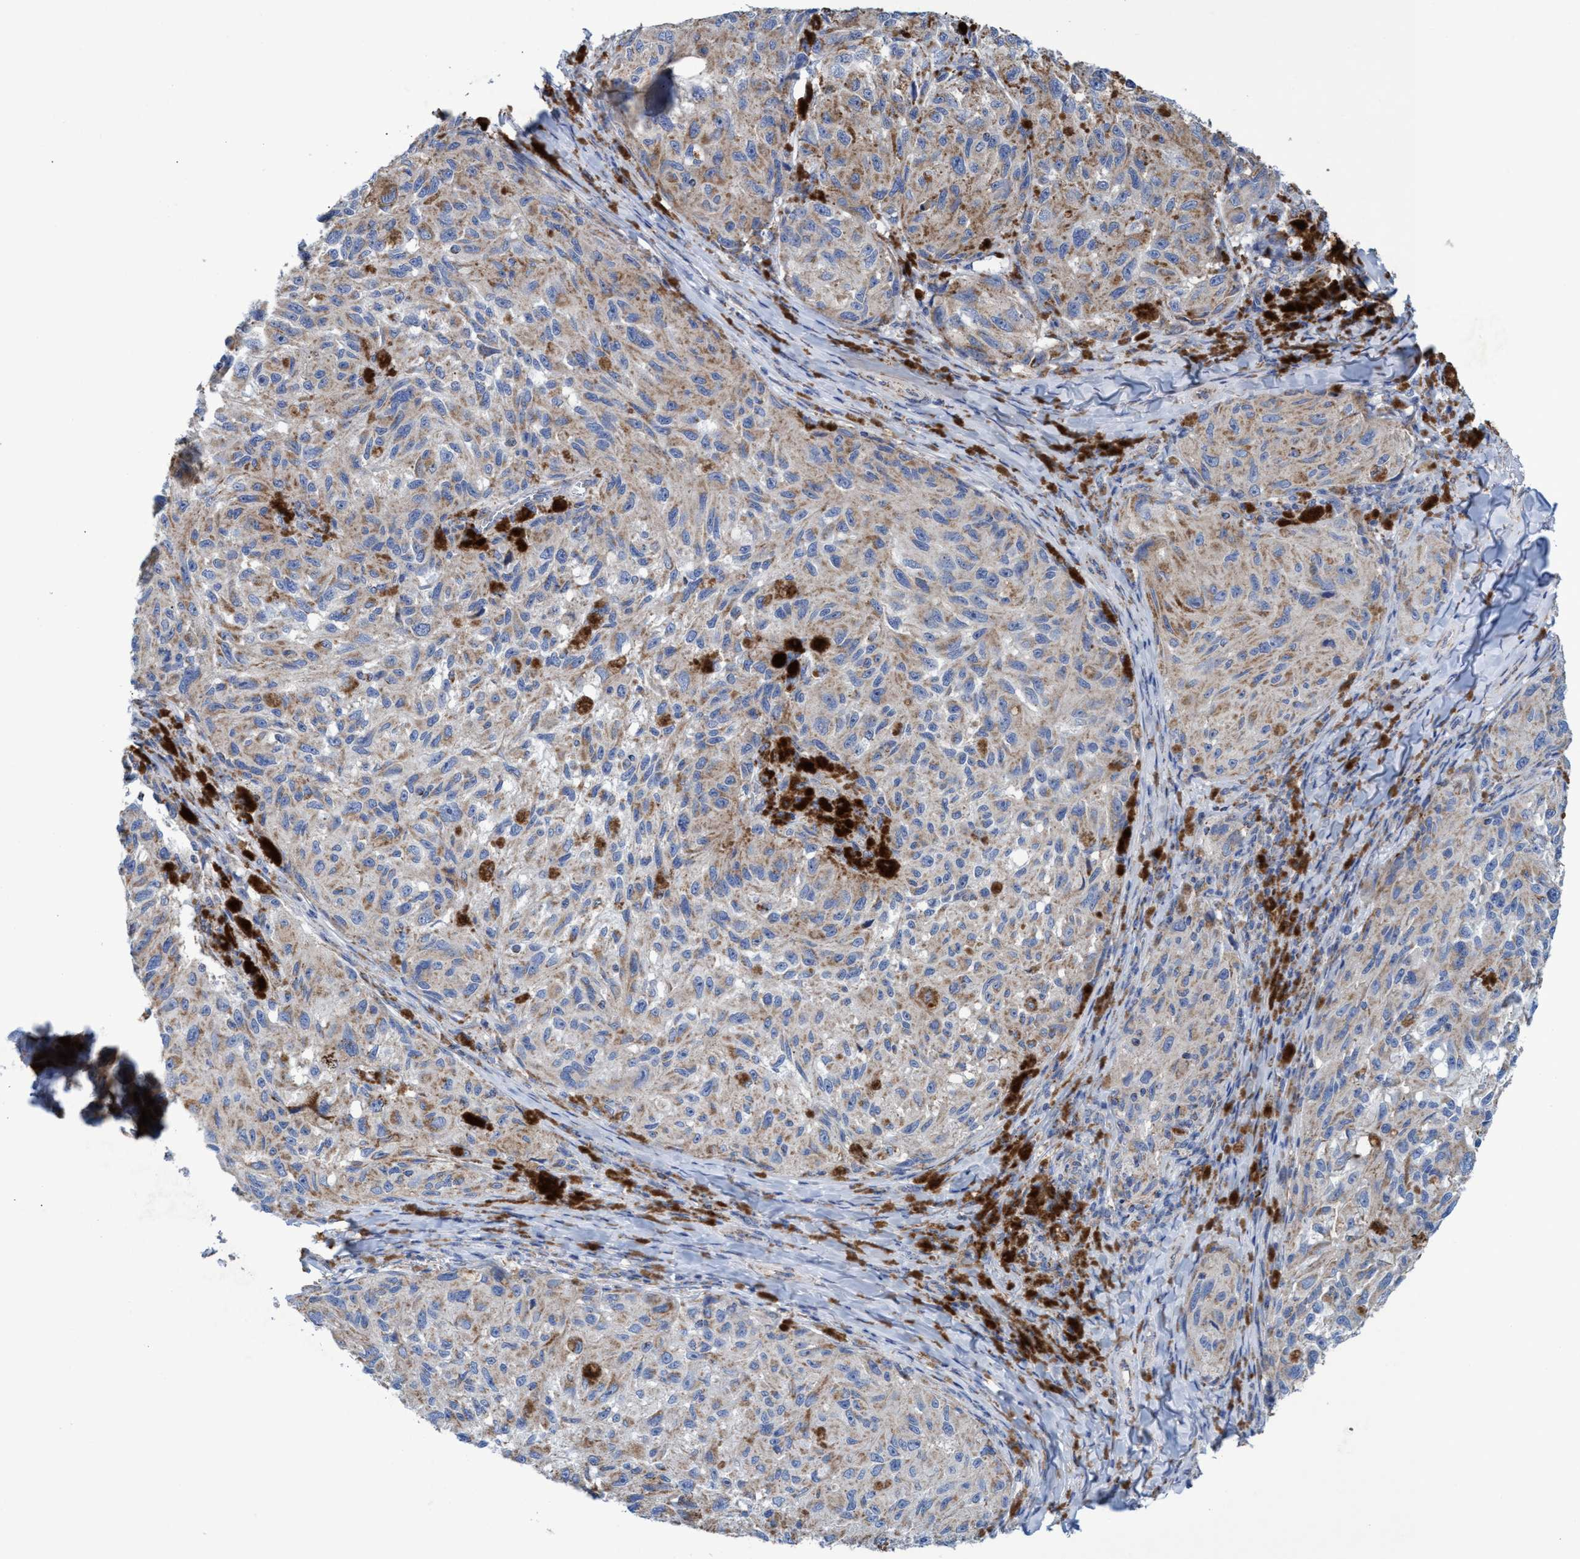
{"staining": {"intensity": "moderate", "quantity": "25%-75%", "location": "cytoplasmic/membranous"}, "tissue": "melanoma", "cell_type": "Tumor cells", "image_type": "cancer", "snomed": [{"axis": "morphology", "description": "Malignant melanoma, NOS"}, {"axis": "topography", "description": "Skin"}], "caption": "IHC of melanoma exhibits medium levels of moderate cytoplasmic/membranous staining in about 25%-75% of tumor cells. IHC stains the protein in brown and the nuclei are stained blue.", "gene": "ZNF750", "patient": {"sex": "female", "age": 73}}